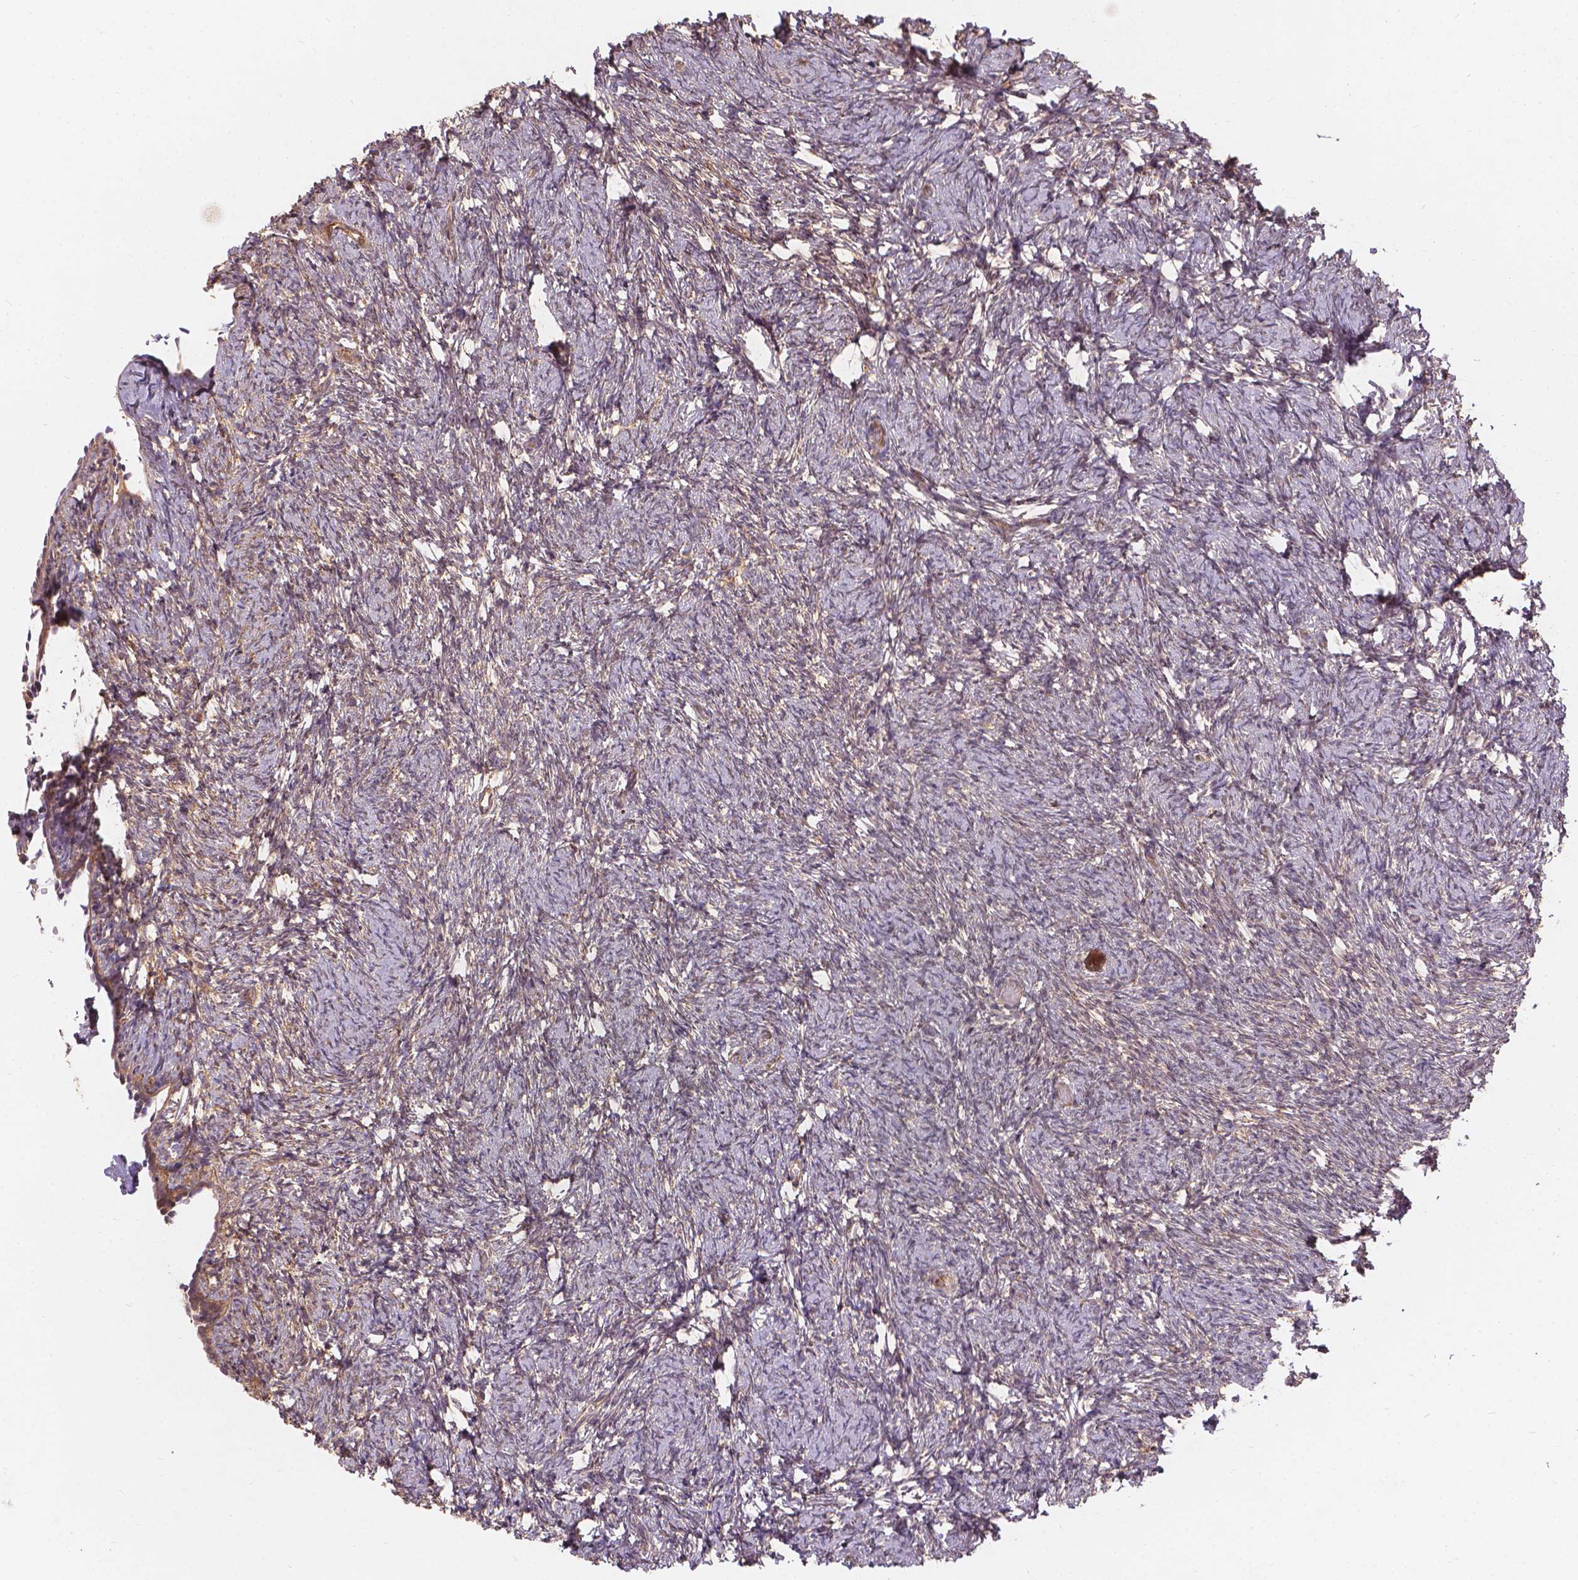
{"staining": {"intensity": "weak", "quantity": "25%-75%", "location": "cytoplasmic/membranous"}, "tissue": "ovary", "cell_type": "Ovarian stroma cells", "image_type": "normal", "snomed": [{"axis": "morphology", "description": "Normal tissue, NOS"}, {"axis": "topography", "description": "Ovary"}], "caption": "IHC image of unremarkable ovary stained for a protein (brown), which demonstrates low levels of weak cytoplasmic/membranous positivity in approximately 25%-75% of ovarian stroma cells.", "gene": "XPR1", "patient": {"sex": "female", "age": 39}}